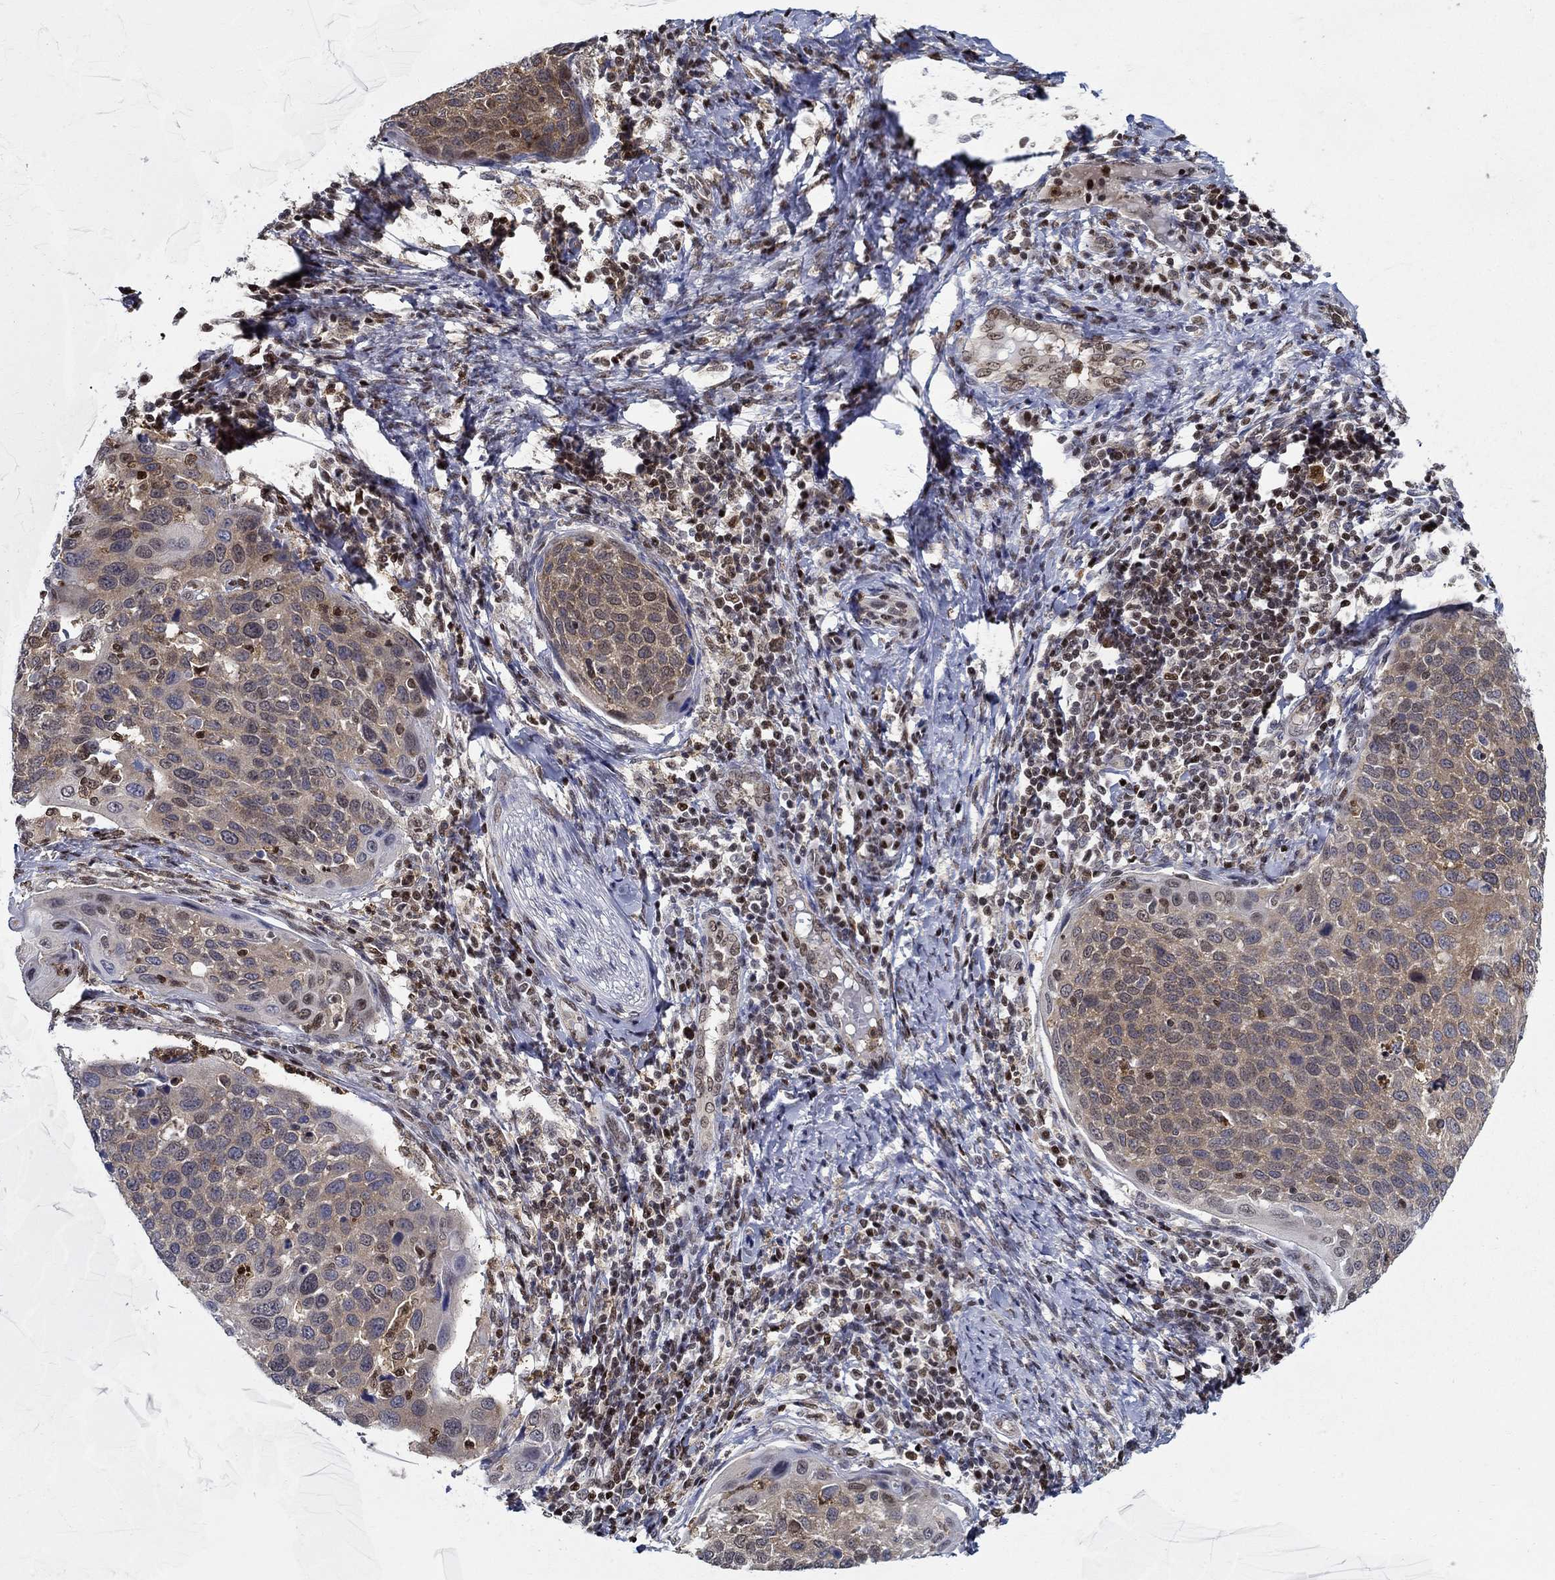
{"staining": {"intensity": "weak", "quantity": "25%-75%", "location": "cytoplasmic/membranous"}, "tissue": "cervical cancer", "cell_type": "Tumor cells", "image_type": "cancer", "snomed": [{"axis": "morphology", "description": "Squamous cell carcinoma, NOS"}, {"axis": "topography", "description": "Cervix"}], "caption": "Protein staining exhibits weak cytoplasmic/membranous staining in approximately 25%-75% of tumor cells in cervical squamous cell carcinoma.", "gene": "ZNF594", "patient": {"sex": "female", "age": 54}}